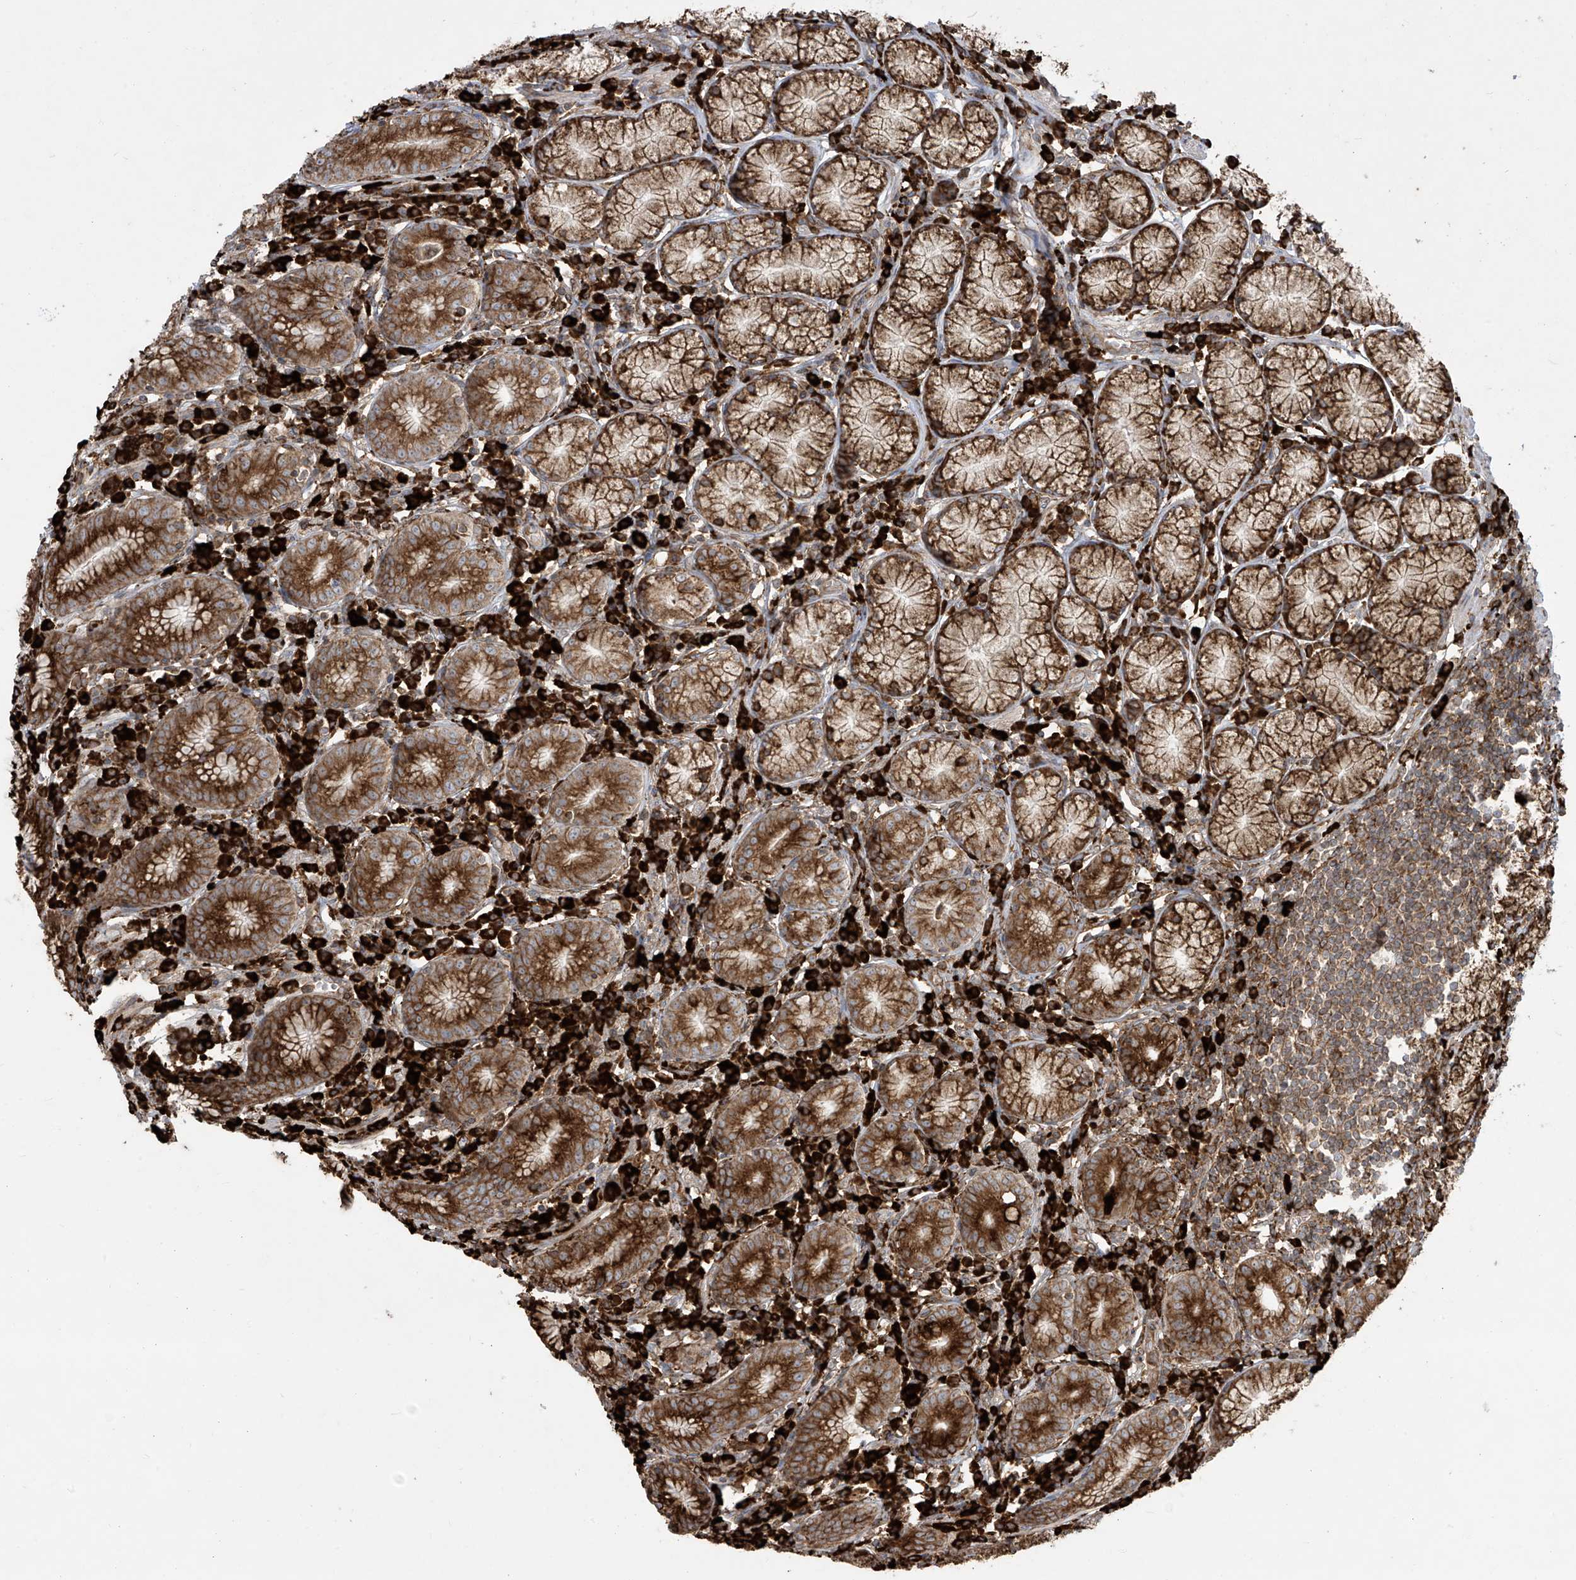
{"staining": {"intensity": "strong", "quantity": ">75%", "location": "cytoplasmic/membranous"}, "tissue": "stomach", "cell_type": "Glandular cells", "image_type": "normal", "snomed": [{"axis": "morphology", "description": "Normal tissue, NOS"}, {"axis": "topography", "description": "Stomach"}], "caption": "The immunohistochemical stain shows strong cytoplasmic/membranous expression in glandular cells of unremarkable stomach. The staining is performed using DAB (3,3'-diaminobenzidine) brown chromogen to label protein expression. The nuclei are counter-stained blue using hematoxylin.", "gene": "MX1", "patient": {"sex": "male", "age": 55}}